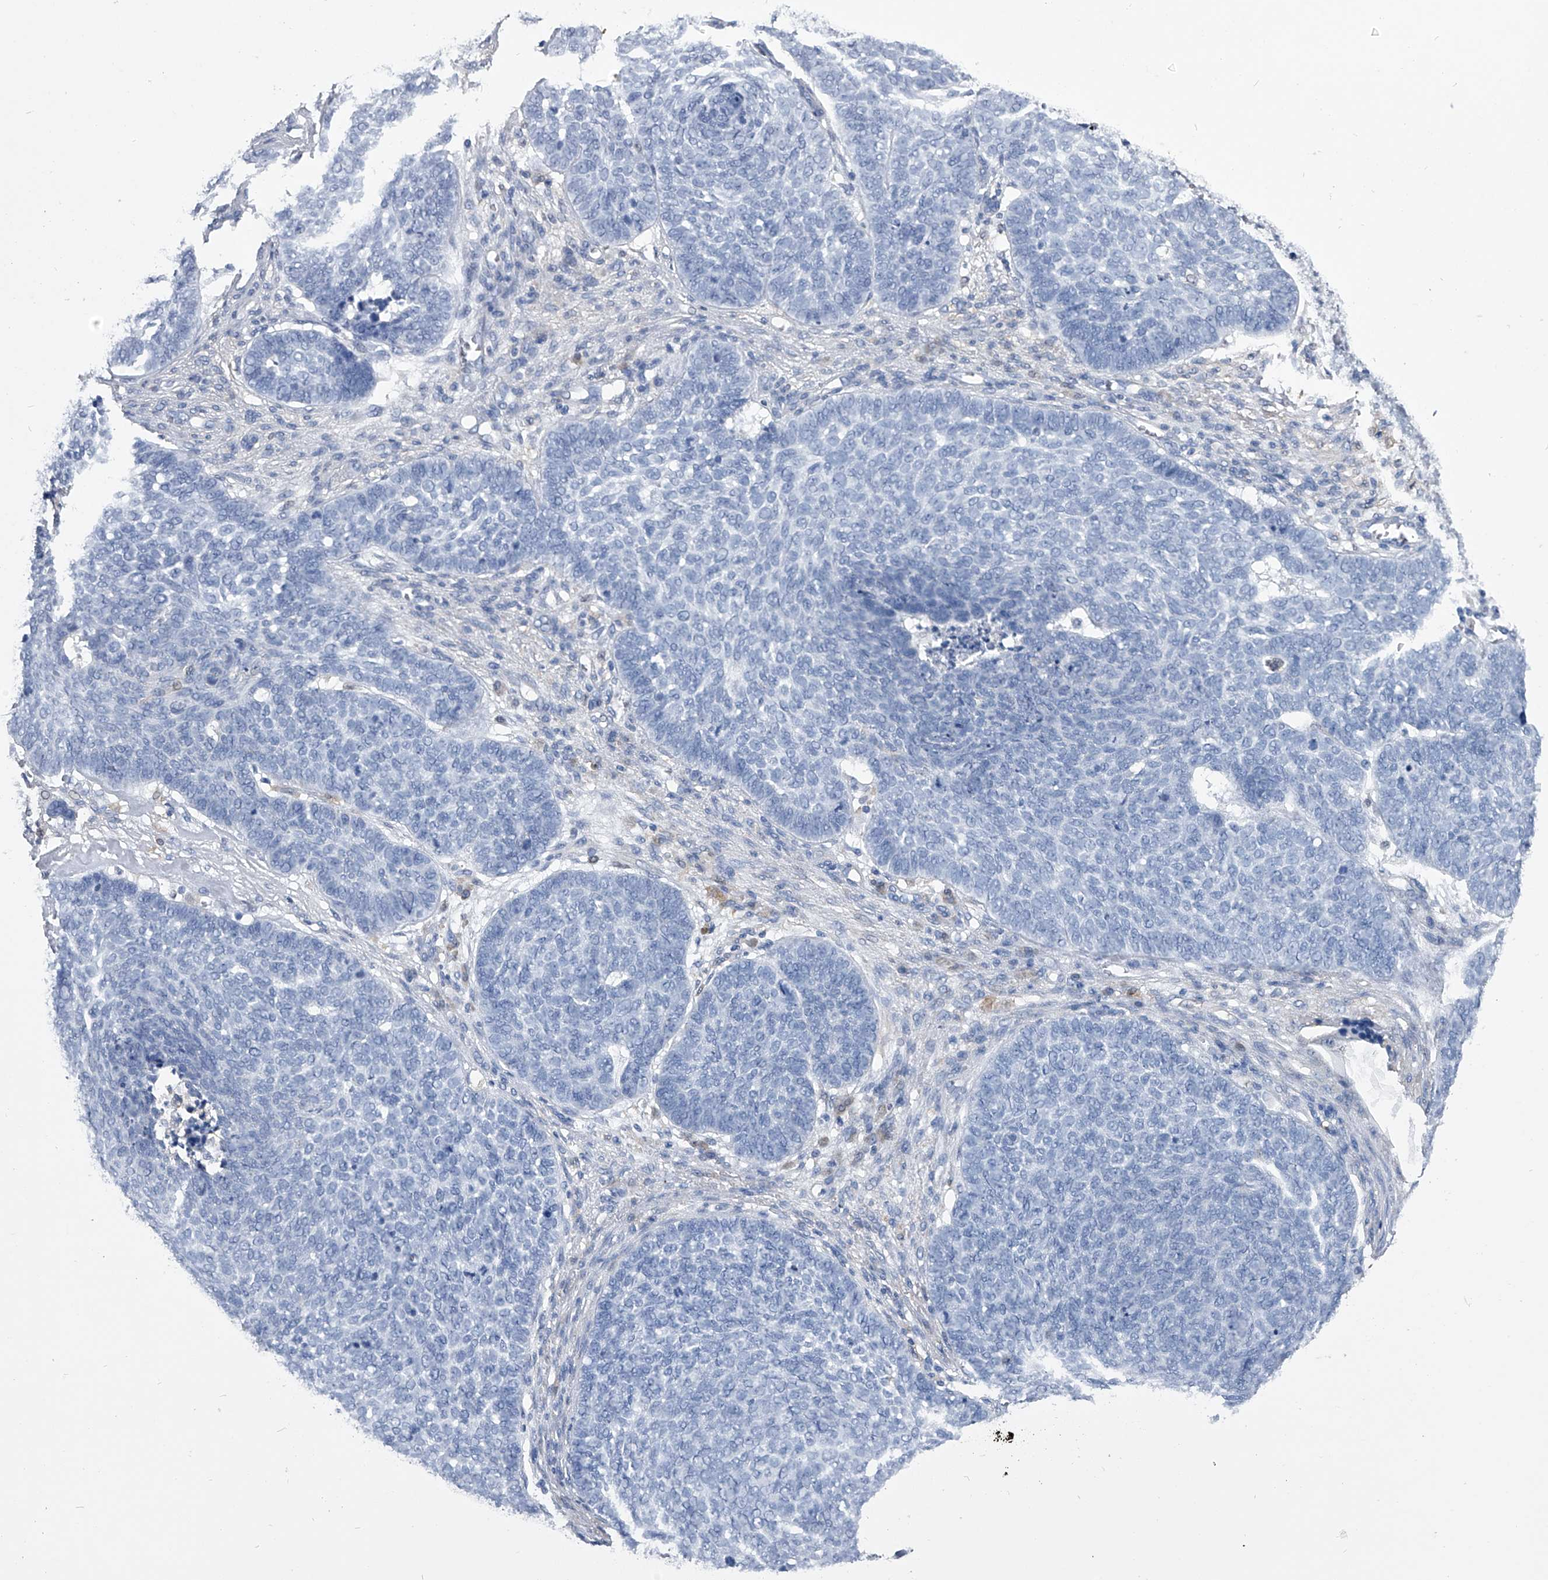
{"staining": {"intensity": "negative", "quantity": "none", "location": "none"}, "tissue": "skin cancer", "cell_type": "Tumor cells", "image_type": "cancer", "snomed": [{"axis": "morphology", "description": "Basal cell carcinoma"}, {"axis": "topography", "description": "Skin"}], "caption": "Tumor cells are negative for protein expression in human skin basal cell carcinoma. (DAB immunohistochemistry, high magnification).", "gene": "PDXK", "patient": {"sex": "male", "age": 84}}